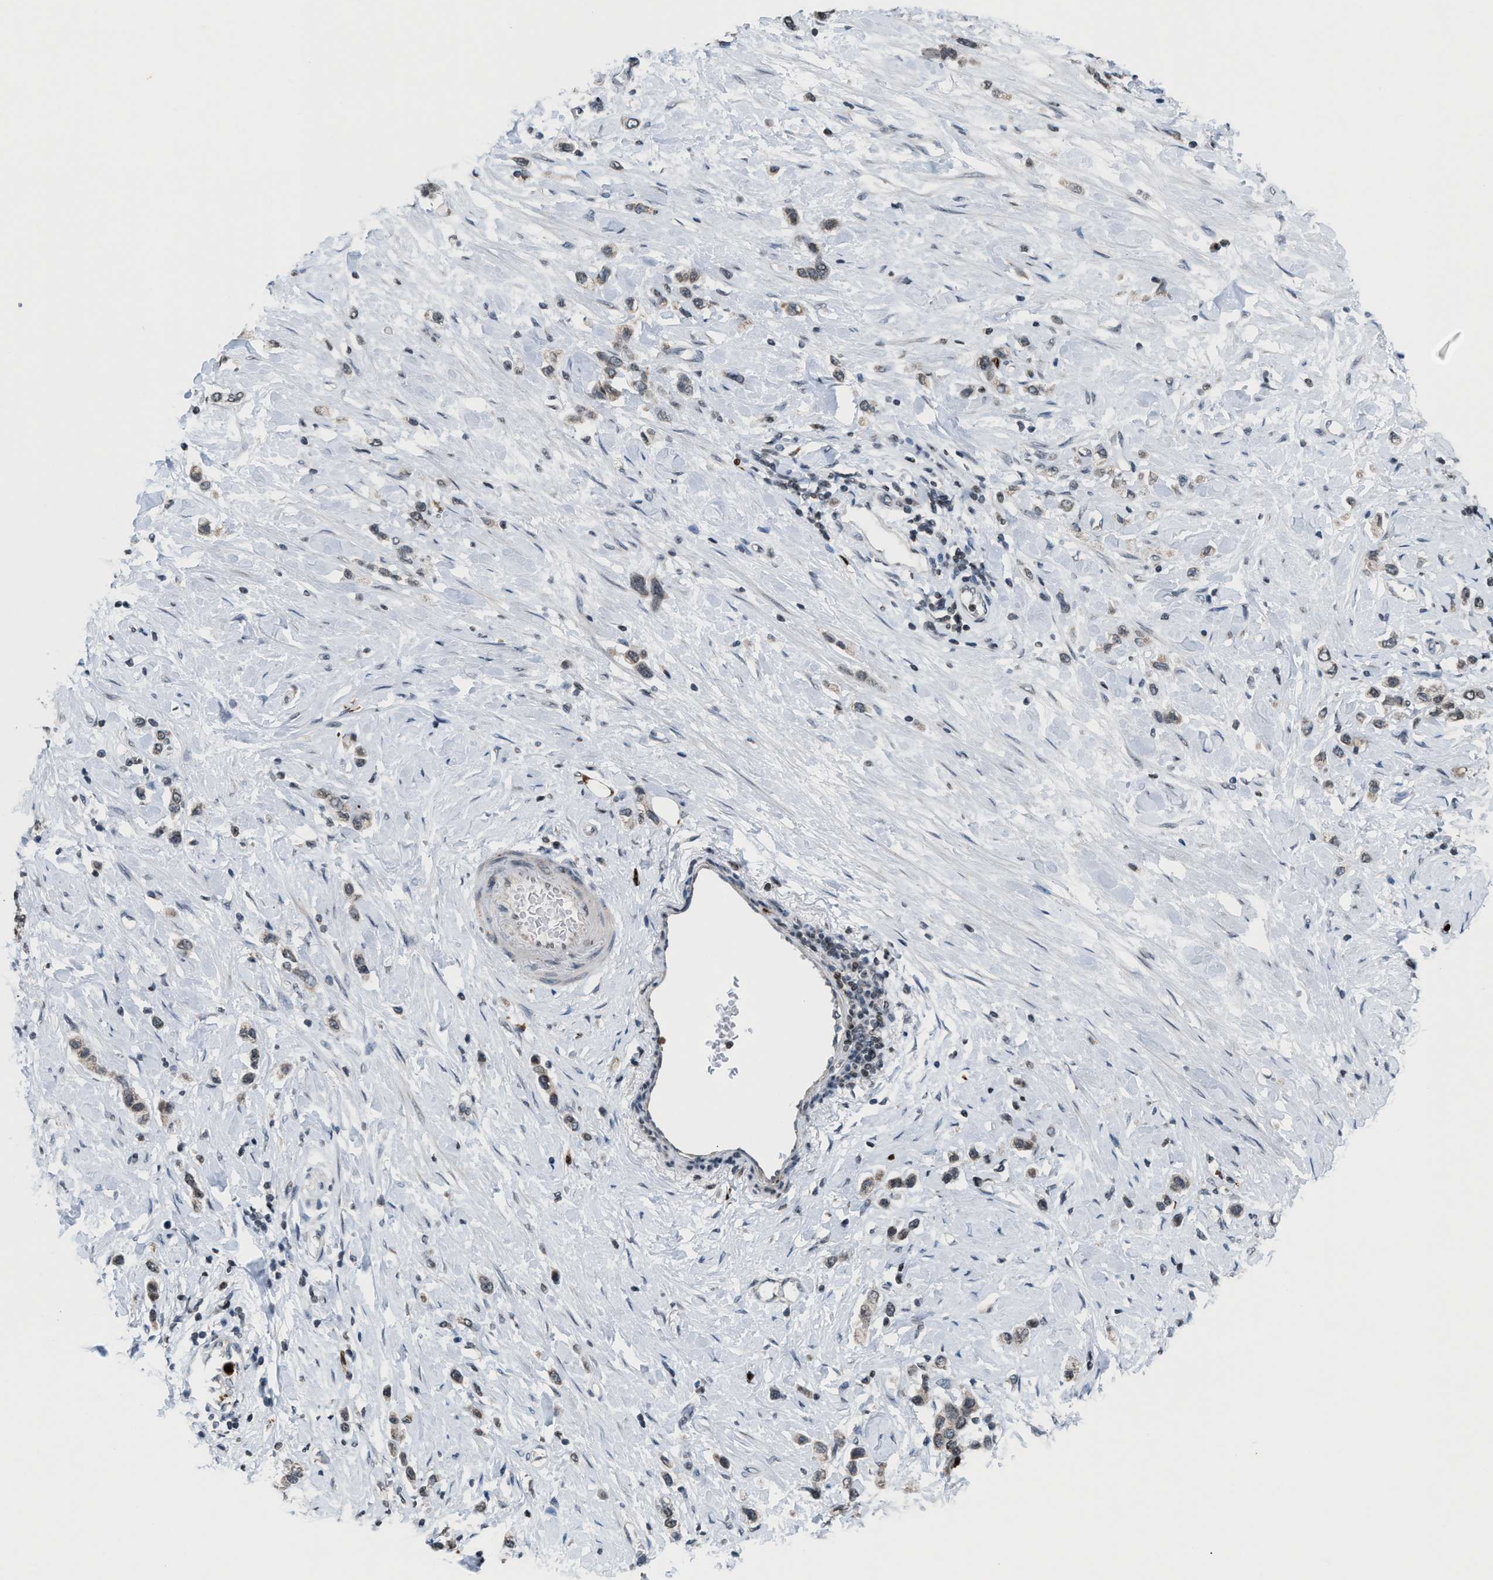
{"staining": {"intensity": "weak", "quantity": "25%-75%", "location": "cytoplasmic/membranous"}, "tissue": "stomach cancer", "cell_type": "Tumor cells", "image_type": "cancer", "snomed": [{"axis": "morphology", "description": "Adenocarcinoma, NOS"}, {"axis": "topography", "description": "Stomach"}], "caption": "Weak cytoplasmic/membranous expression is present in about 25%-75% of tumor cells in stomach cancer (adenocarcinoma).", "gene": "PRUNE2", "patient": {"sex": "female", "age": 65}}